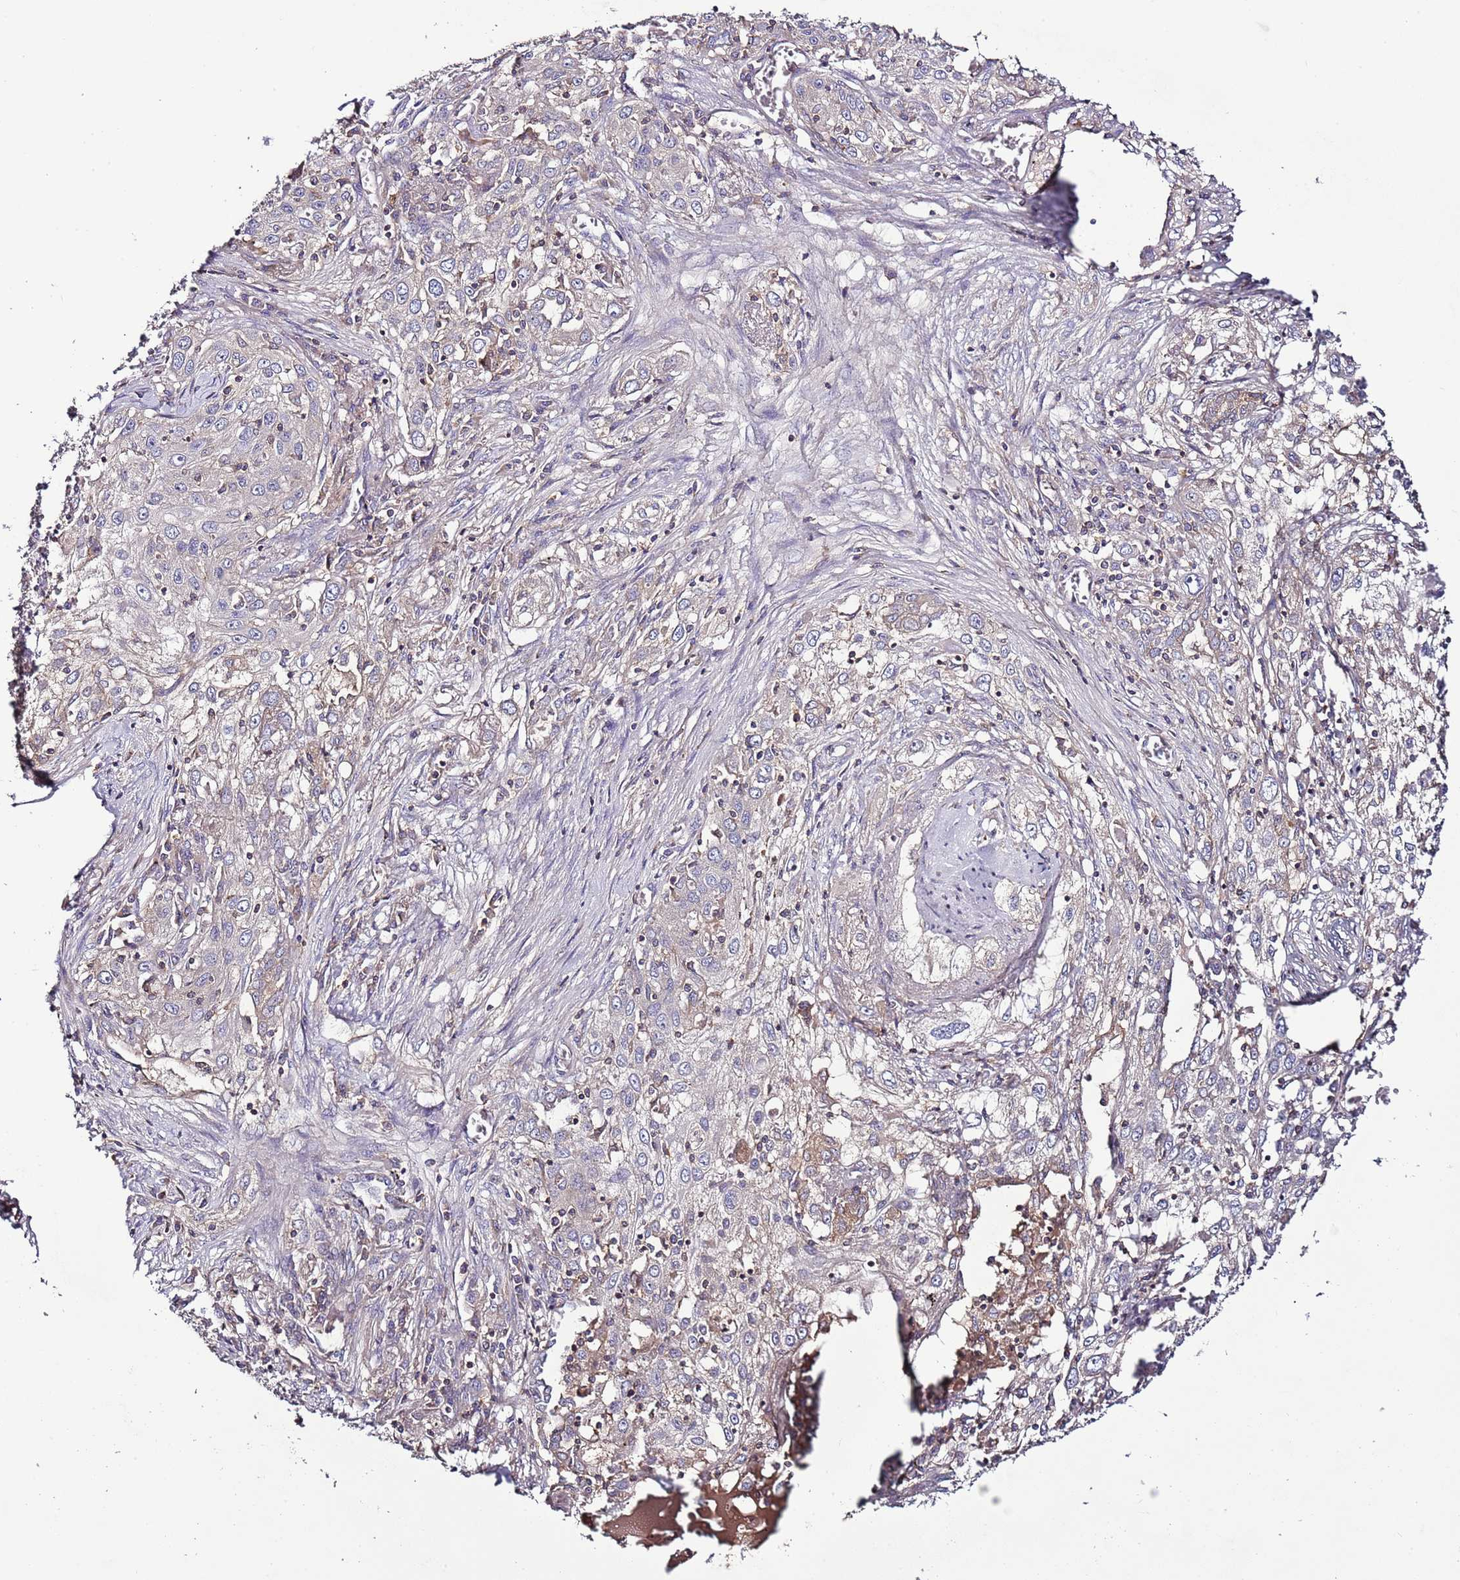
{"staining": {"intensity": "negative", "quantity": "none", "location": "none"}, "tissue": "lung cancer", "cell_type": "Tumor cells", "image_type": "cancer", "snomed": [{"axis": "morphology", "description": "Squamous cell carcinoma, NOS"}, {"axis": "topography", "description": "Lung"}], "caption": "Immunohistochemistry (IHC) image of lung cancer stained for a protein (brown), which displays no expression in tumor cells. The staining was performed using DAB to visualize the protein expression in brown, while the nuclei were stained in blue with hematoxylin (Magnification: 20x).", "gene": "IGIP", "patient": {"sex": "female", "age": 69}}